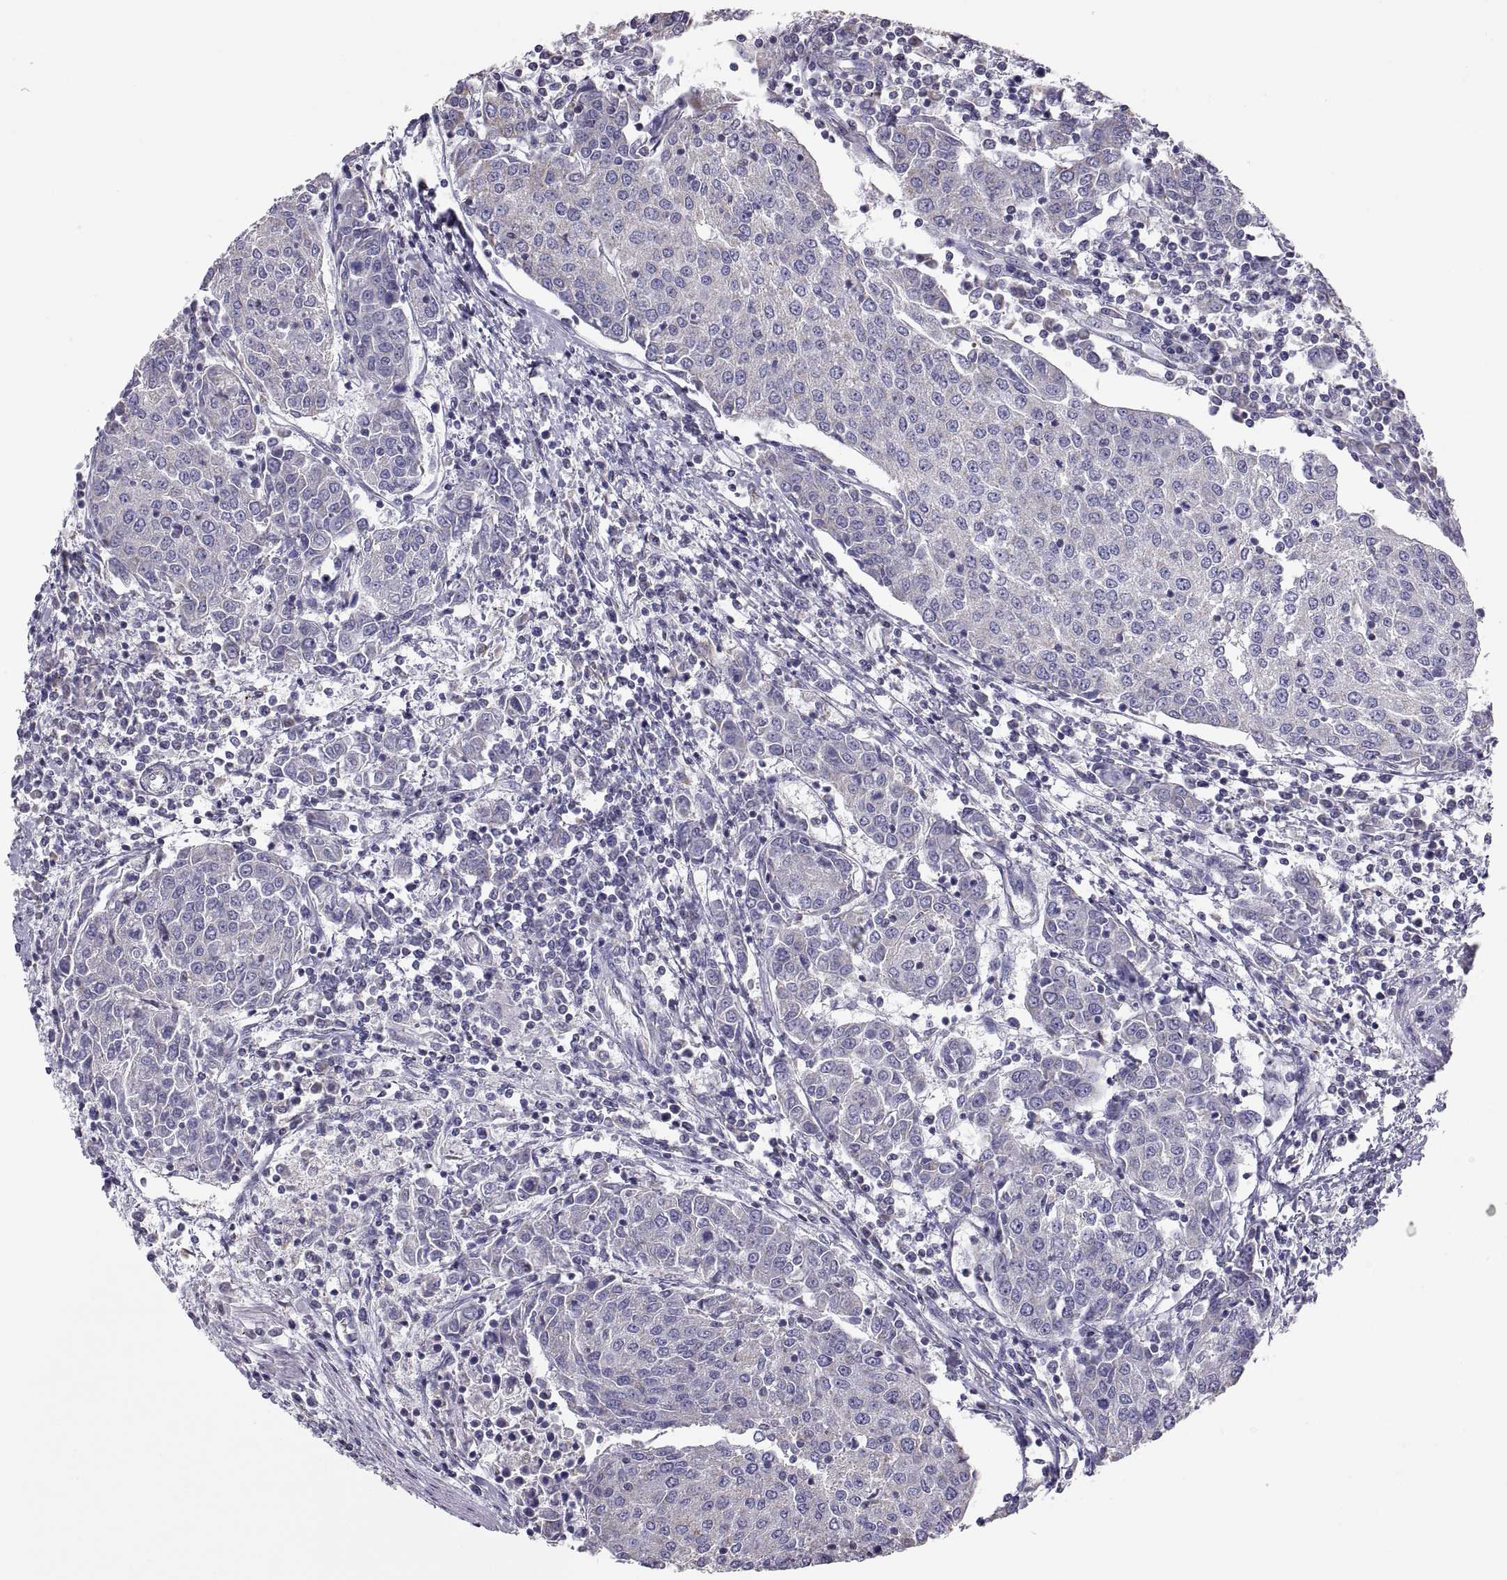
{"staining": {"intensity": "negative", "quantity": "none", "location": "none"}, "tissue": "urothelial cancer", "cell_type": "Tumor cells", "image_type": "cancer", "snomed": [{"axis": "morphology", "description": "Urothelial carcinoma, High grade"}, {"axis": "topography", "description": "Urinary bladder"}], "caption": "This is an IHC micrograph of urothelial carcinoma (high-grade). There is no staining in tumor cells.", "gene": "TNNC1", "patient": {"sex": "female", "age": 85}}